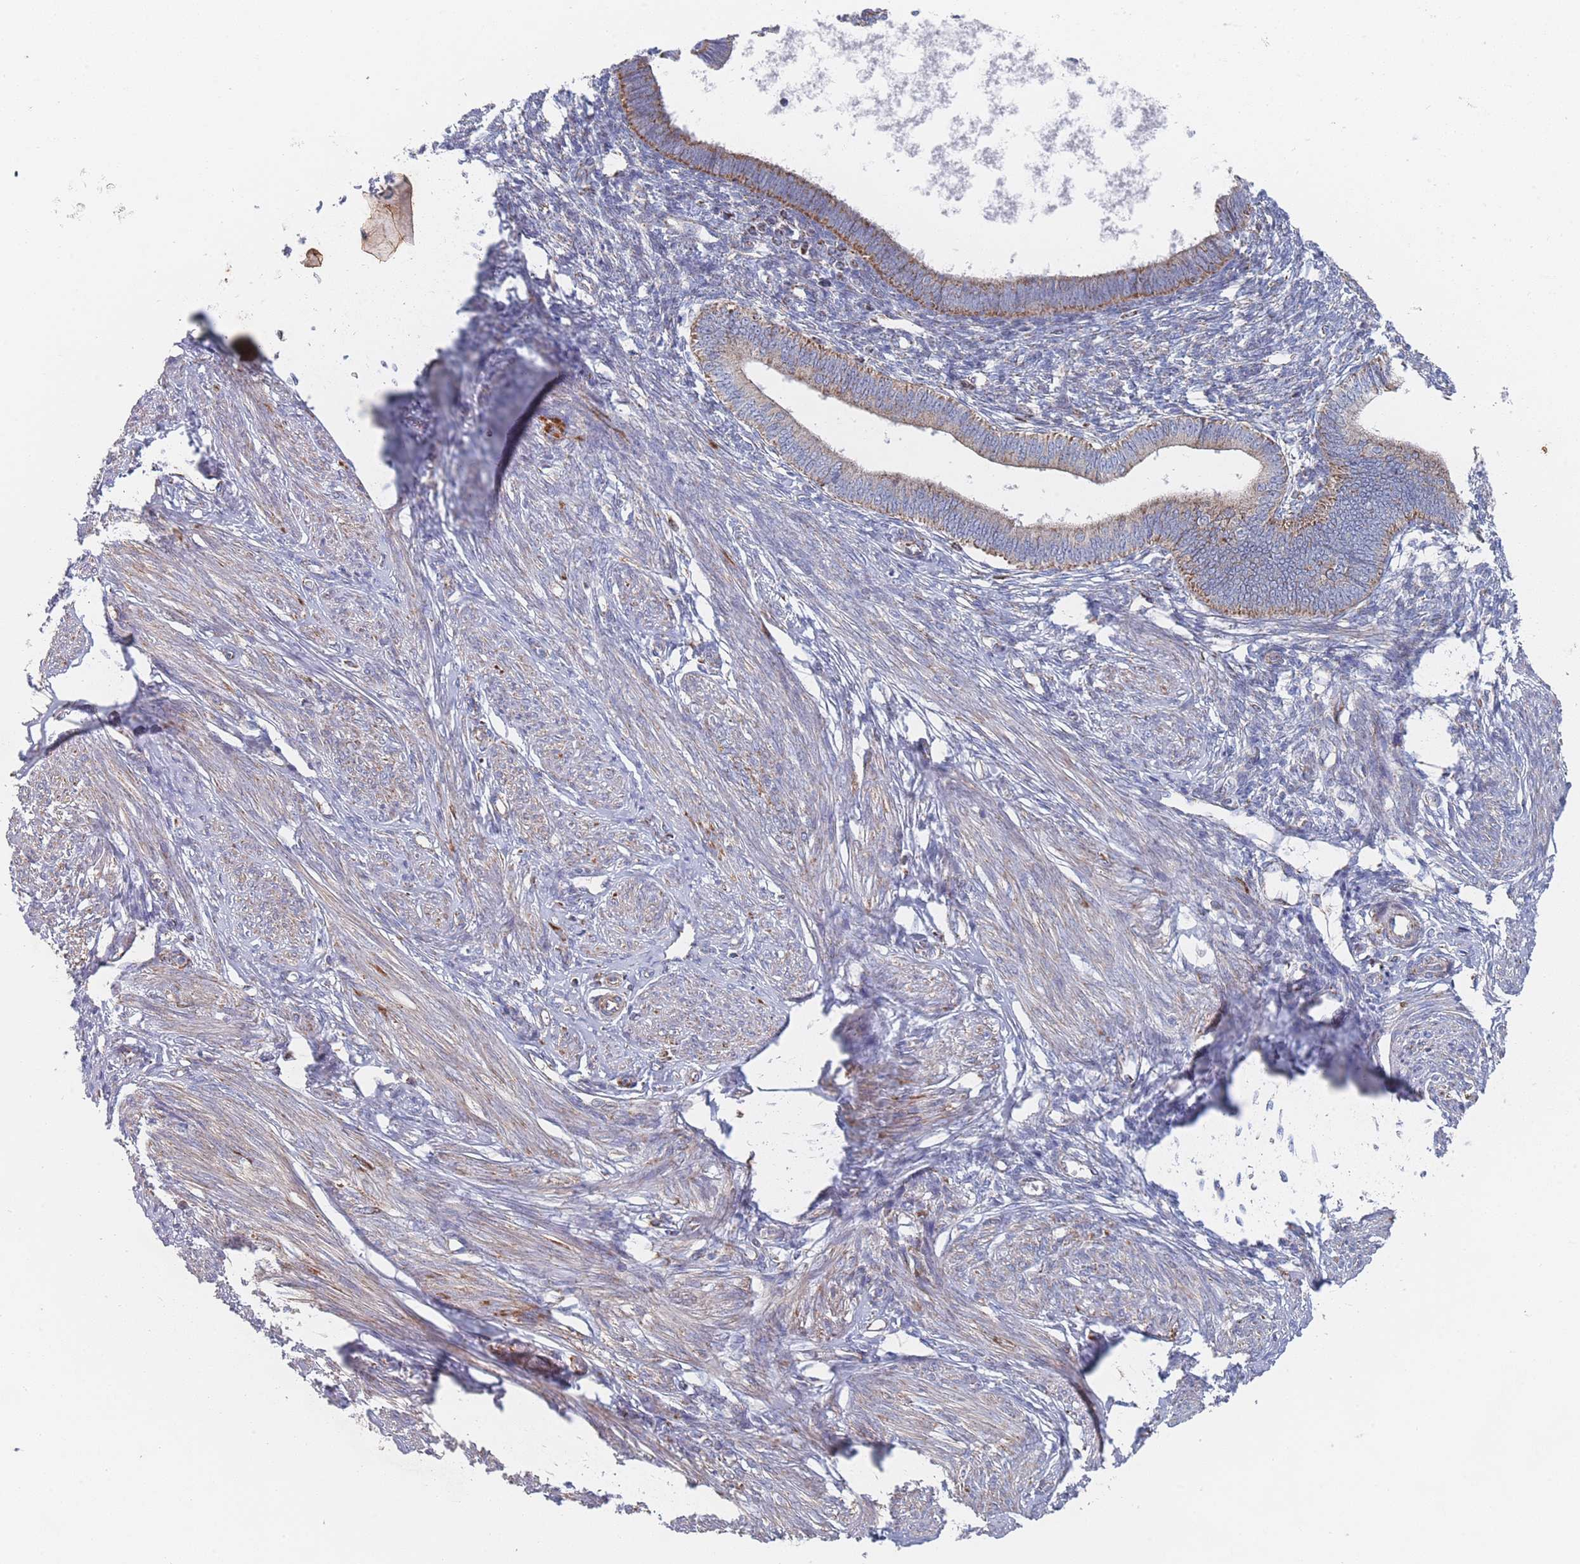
{"staining": {"intensity": "moderate", "quantity": "<25%", "location": "cytoplasmic/membranous"}, "tissue": "endometrium", "cell_type": "Cells in endometrial stroma", "image_type": "normal", "snomed": [{"axis": "morphology", "description": "Normal tissue, NOS"}, {"axis": "topography", "description": "Endometrium"}], "caption": "DAB (3,3'-diaminobenzidine) immunohistochemical staining of normal endometrium reveals moderate cytoplasmic/membranous protein staining in approximately <25% of cells in endometrial stroma.", "gene": "IKZF4", "patient": {"sex": "female", "age": 46}}